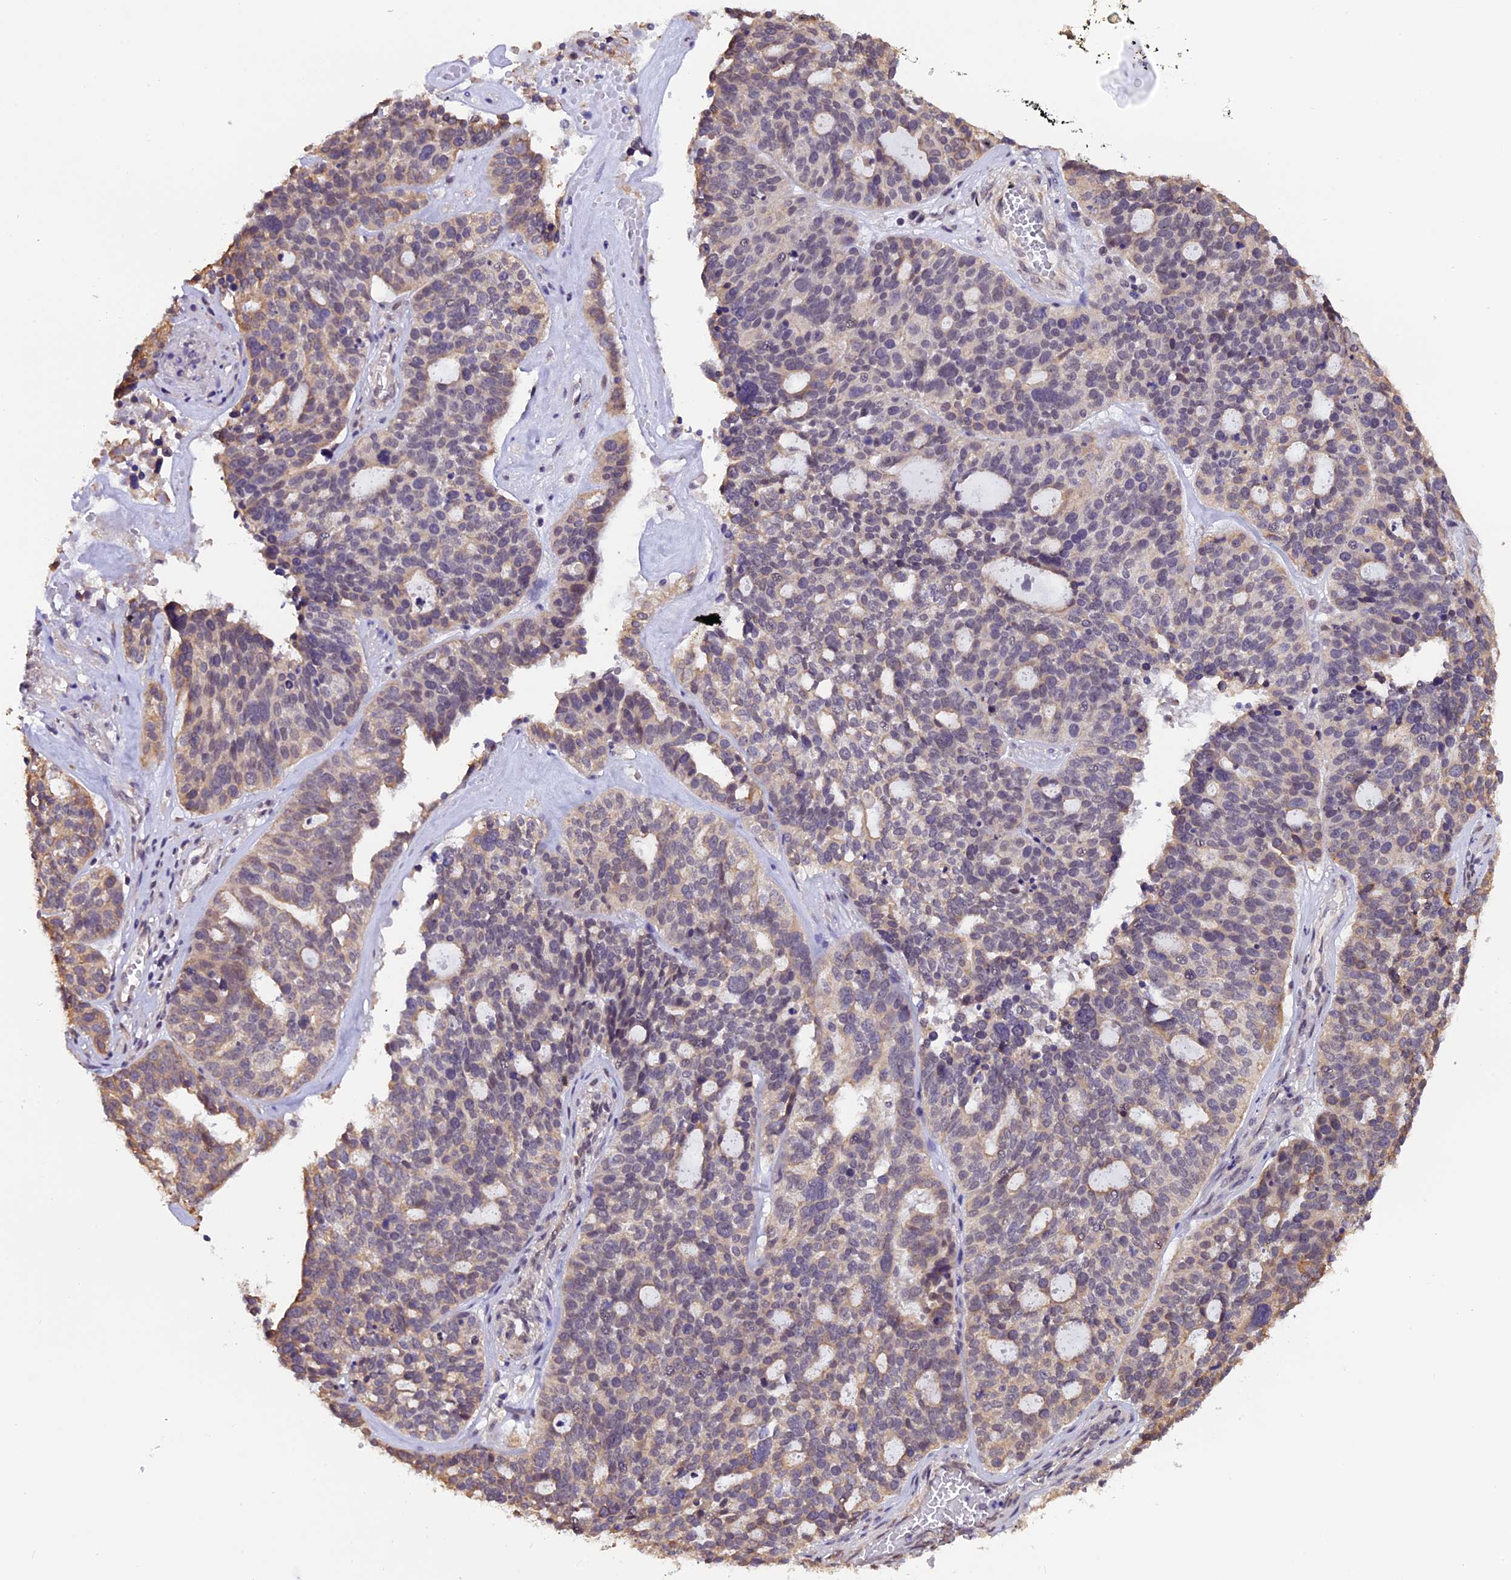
{"staining": {"intensity": "negative", "quantity": "none", "location": "none"}, "tissue": "ovarian cancer", "cell_type": "Tumor cells", "image_type": "cancer", "snomed": [{"axis": "morphology", "description": "Cystadenocarcinoma, serous, NOS"}, {"axis": "topography", "description": "Ovary"}], "caption": "There is no significant positivity in tumor cells of ovarian cancer (serous cystadenocarcinoma).", "gene": "ZC3H4", "patient": {"sex": "female", "age": 59}}